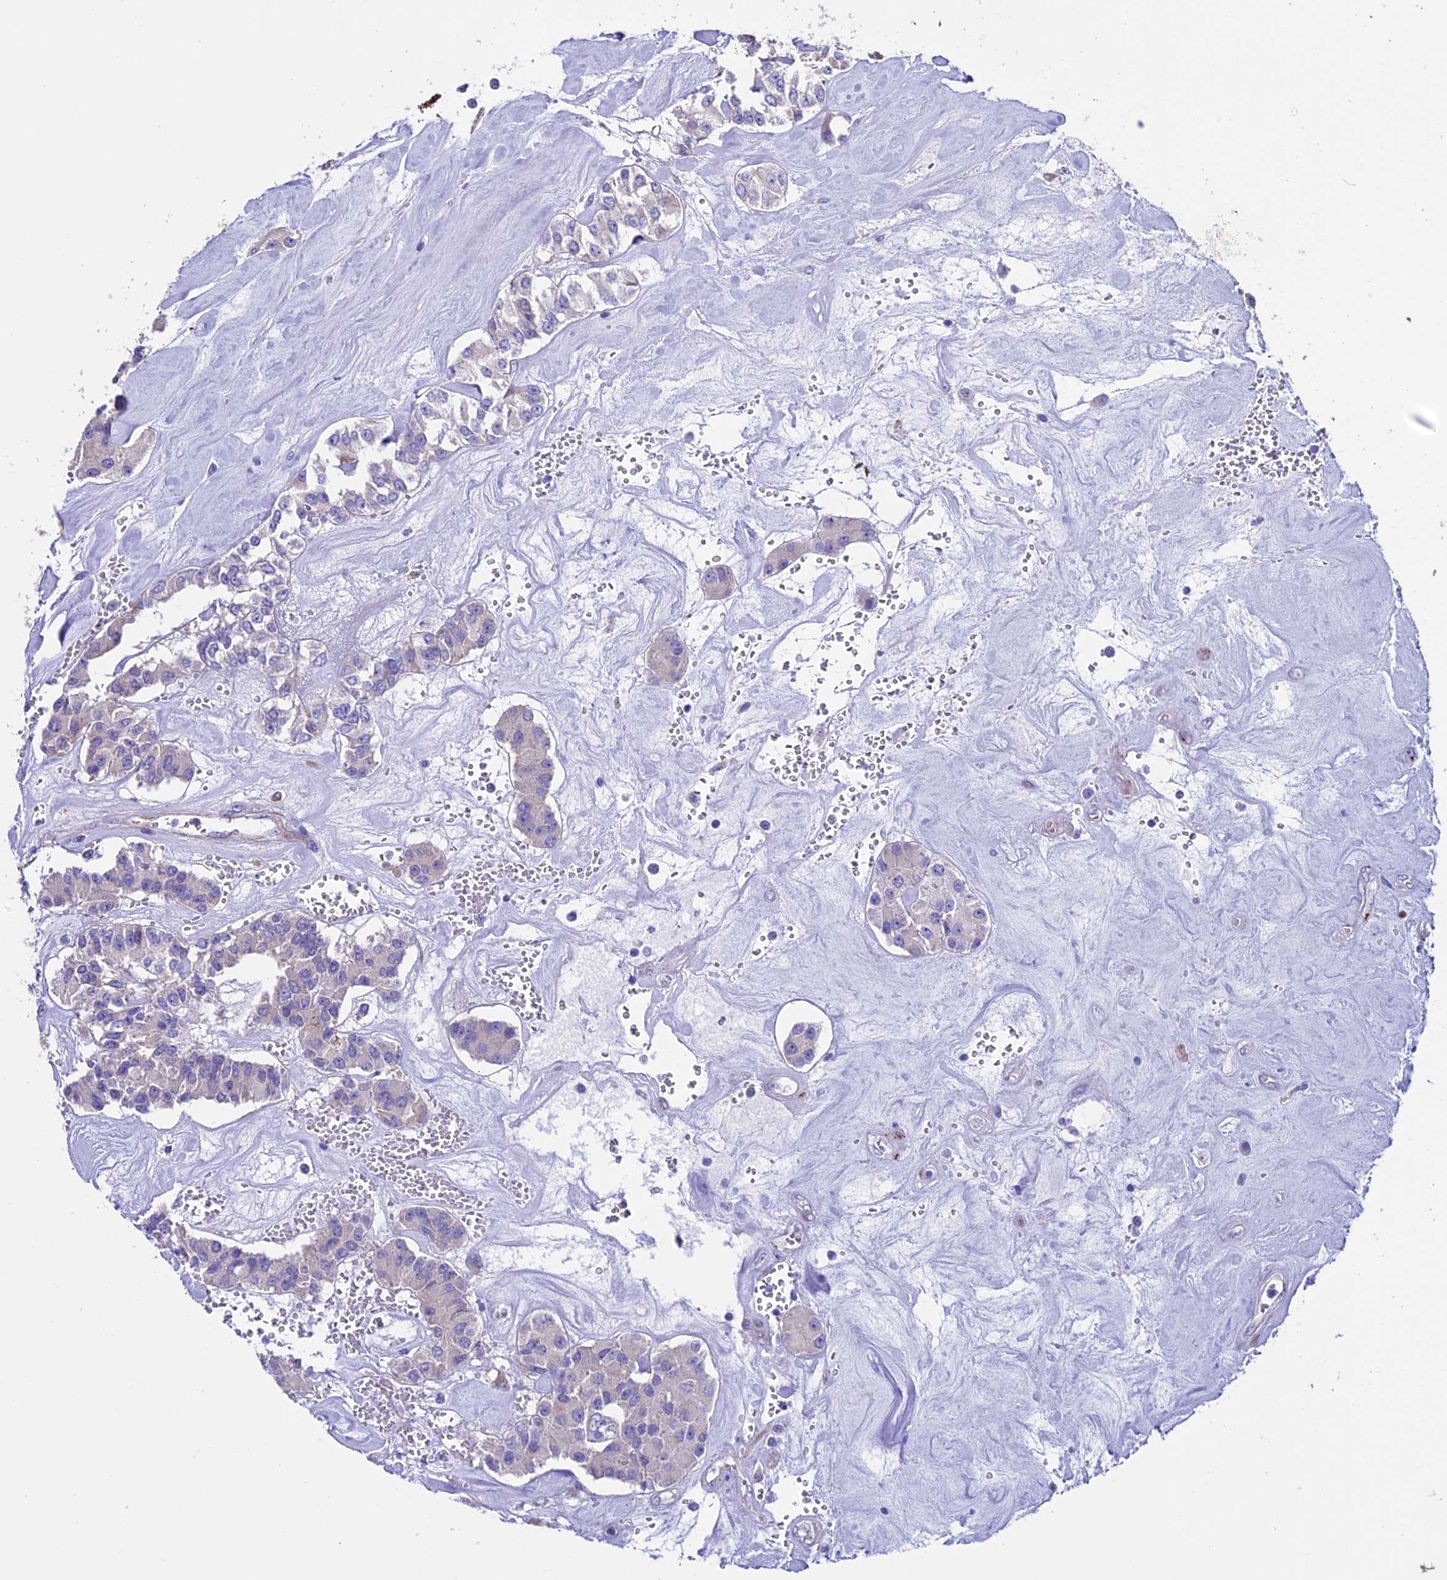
{"staining": {"intensity": "negative", "quantity": "none", "location": "none"}, "tissue": "carcinoid", "cell_type": "Tumor cells", "image_type": "cancer", "snomed": [{"axis": "morphology", "description": "Carcinoid, malignant, NOS"}, {"axis": "topography", "description": "Pancreas"}], "caption": "Immunohistochemical staining of human malignant carcinoid reveals no significant expression in tumor cells.", "gene": "TMEM171", "patient": {"sex": "male", "age": 41}}